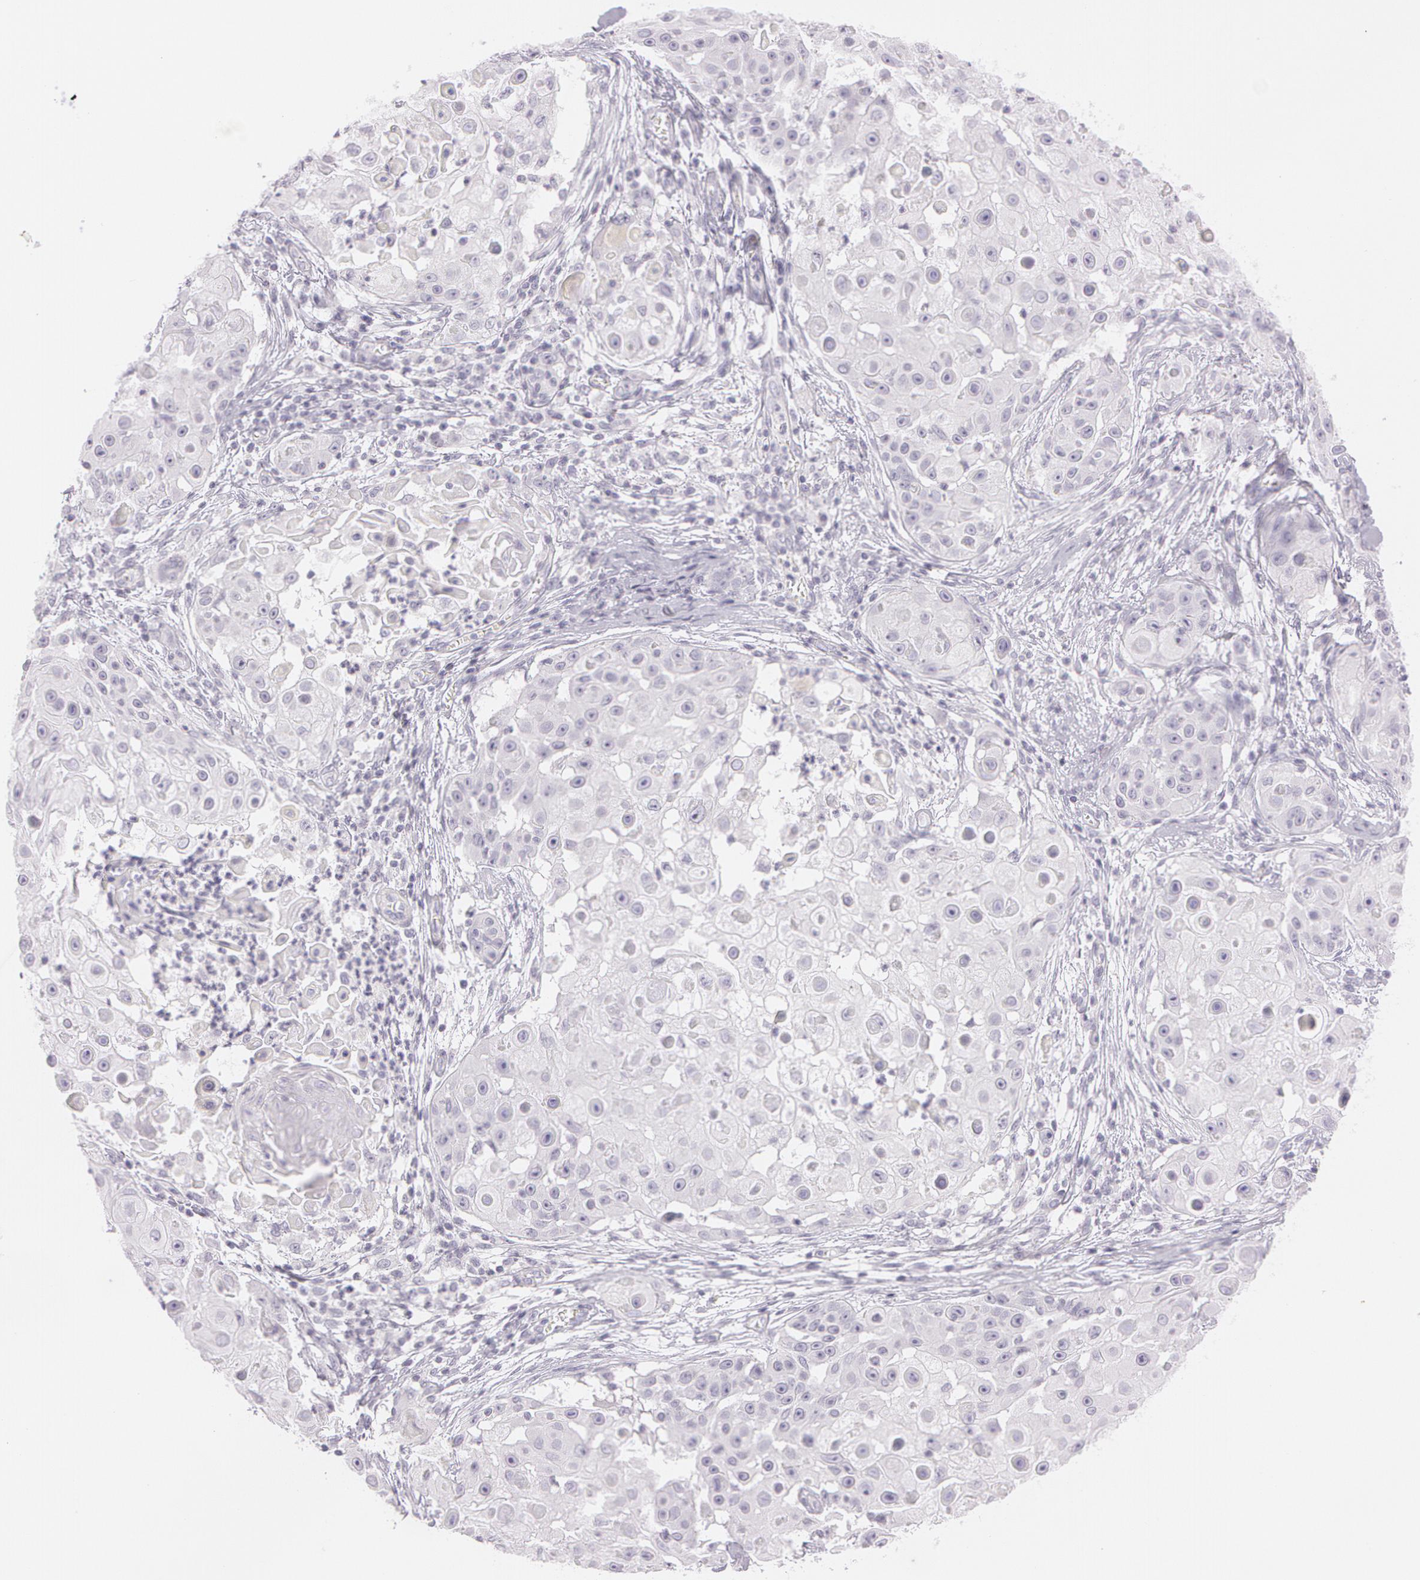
{"staining": {"intensity": "negative", "quantity": "none", "location": "none"}, "tissue": "skin cancer", "cell_type": "Tumor cells", "image_type": "cancer", "snomed": [{"axis": "morphology", "description": "Squamous cell carcinoma, NOS"}, {"axis": "topography", "description": "Skin"}], "caption": "Tumor cells show no significant expression in squamous cell carcinoma (skin). (IHC, brightfield microscopy, high magnification).", "gene": "OTC", "patient": {"sex": "female", "age": 57}}